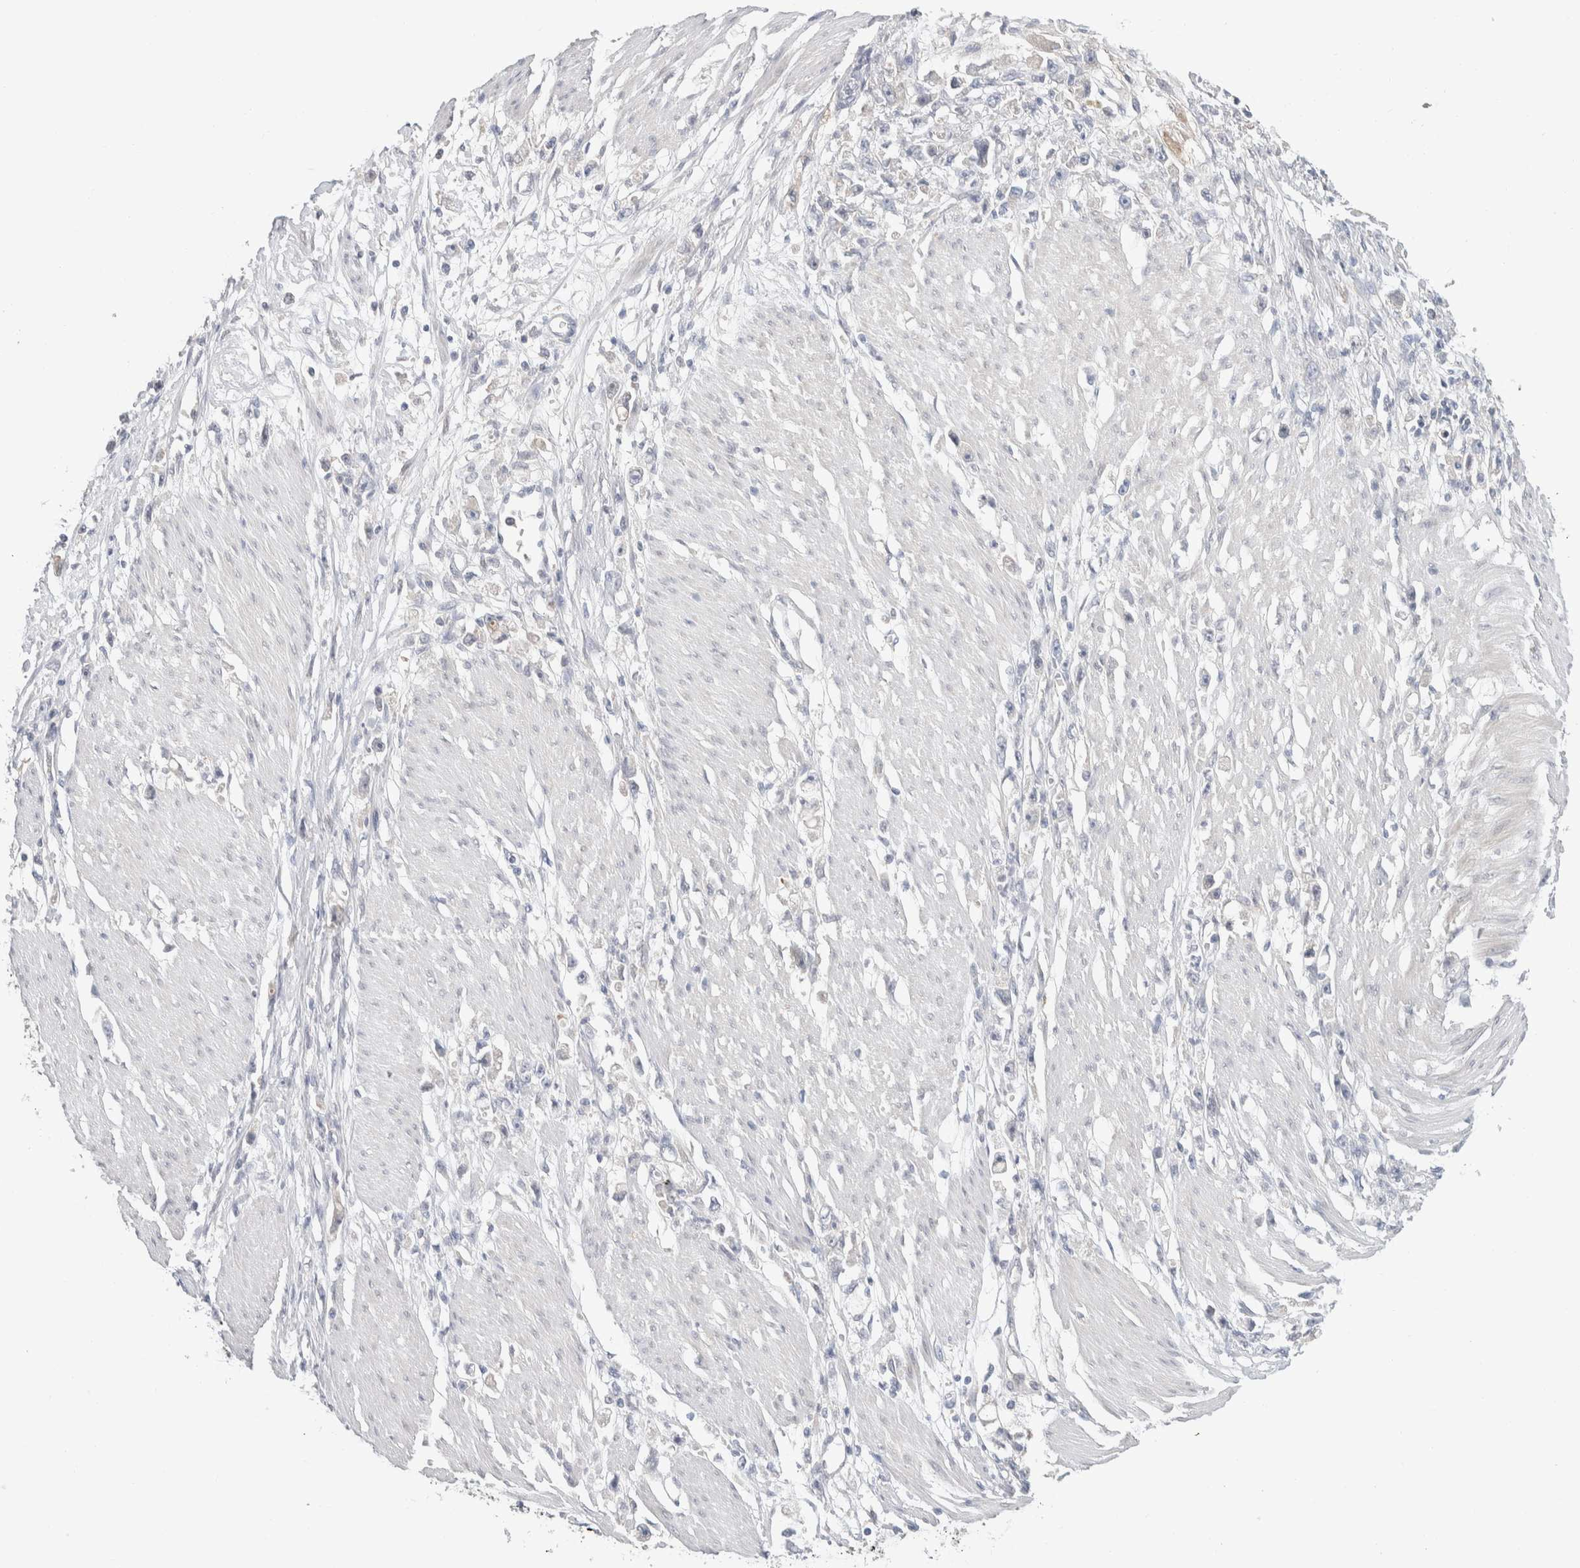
{"staining": {"intensity": "negative", "quantity": "none", "location": "none"}, "tissue": "stomach cancer", "cell_type": "Tumor cells", "image_type": "cancer", "snomed": [{"axis": "morphology", "description": "Adenocarcinoma, NOS"}, {"axis": "topography", "description": "Stomach"}], "caption": "Stomach cancer (adenocarcinoma) stained for a protein using immunohistochemistry (IHC) shows no staining tumor cells.", "gene": "RUSF1", "patient": {"sex": "female", "age": 59}}